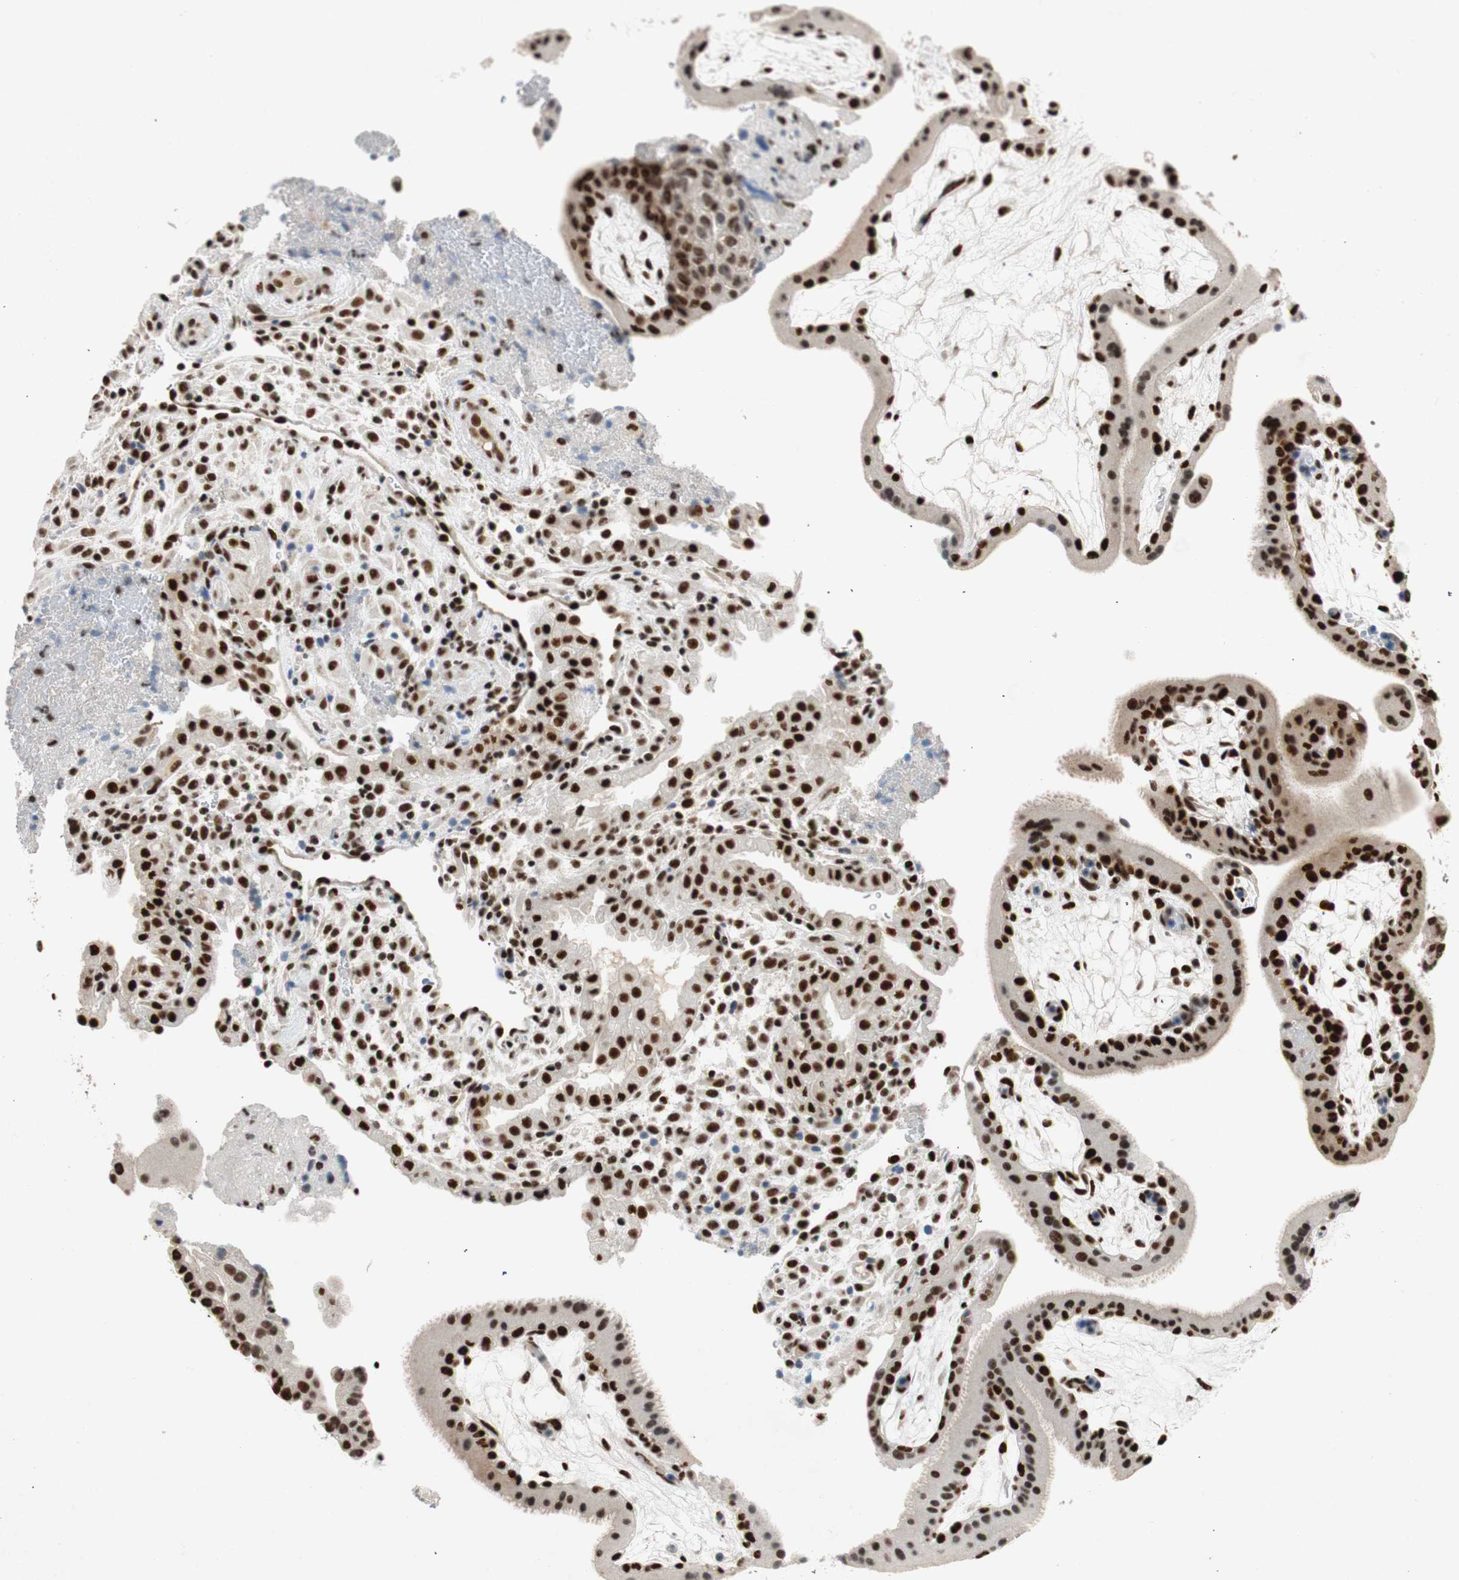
{"staining": {"intensity": "strong", "quantity": ">75%", "location": "nuclear"}, "tissue": "placenta", "cell_type": "Decidual cells", "image_type": "normal", "snomed": [{"axis": "morphology", "description": "Normal tissue, NOS"}, {"axis": "topography", "description": "Placenta"}], "caption": "Unremarkable placenta was stained to show a protein in brown. There is high levels of strong nuclear staining in about >75% of decidual cells. (IHC, brightfield microscopy, high magnification).", "gene": "NCBP3", "patient": {"sex": "female", "age": 19}}